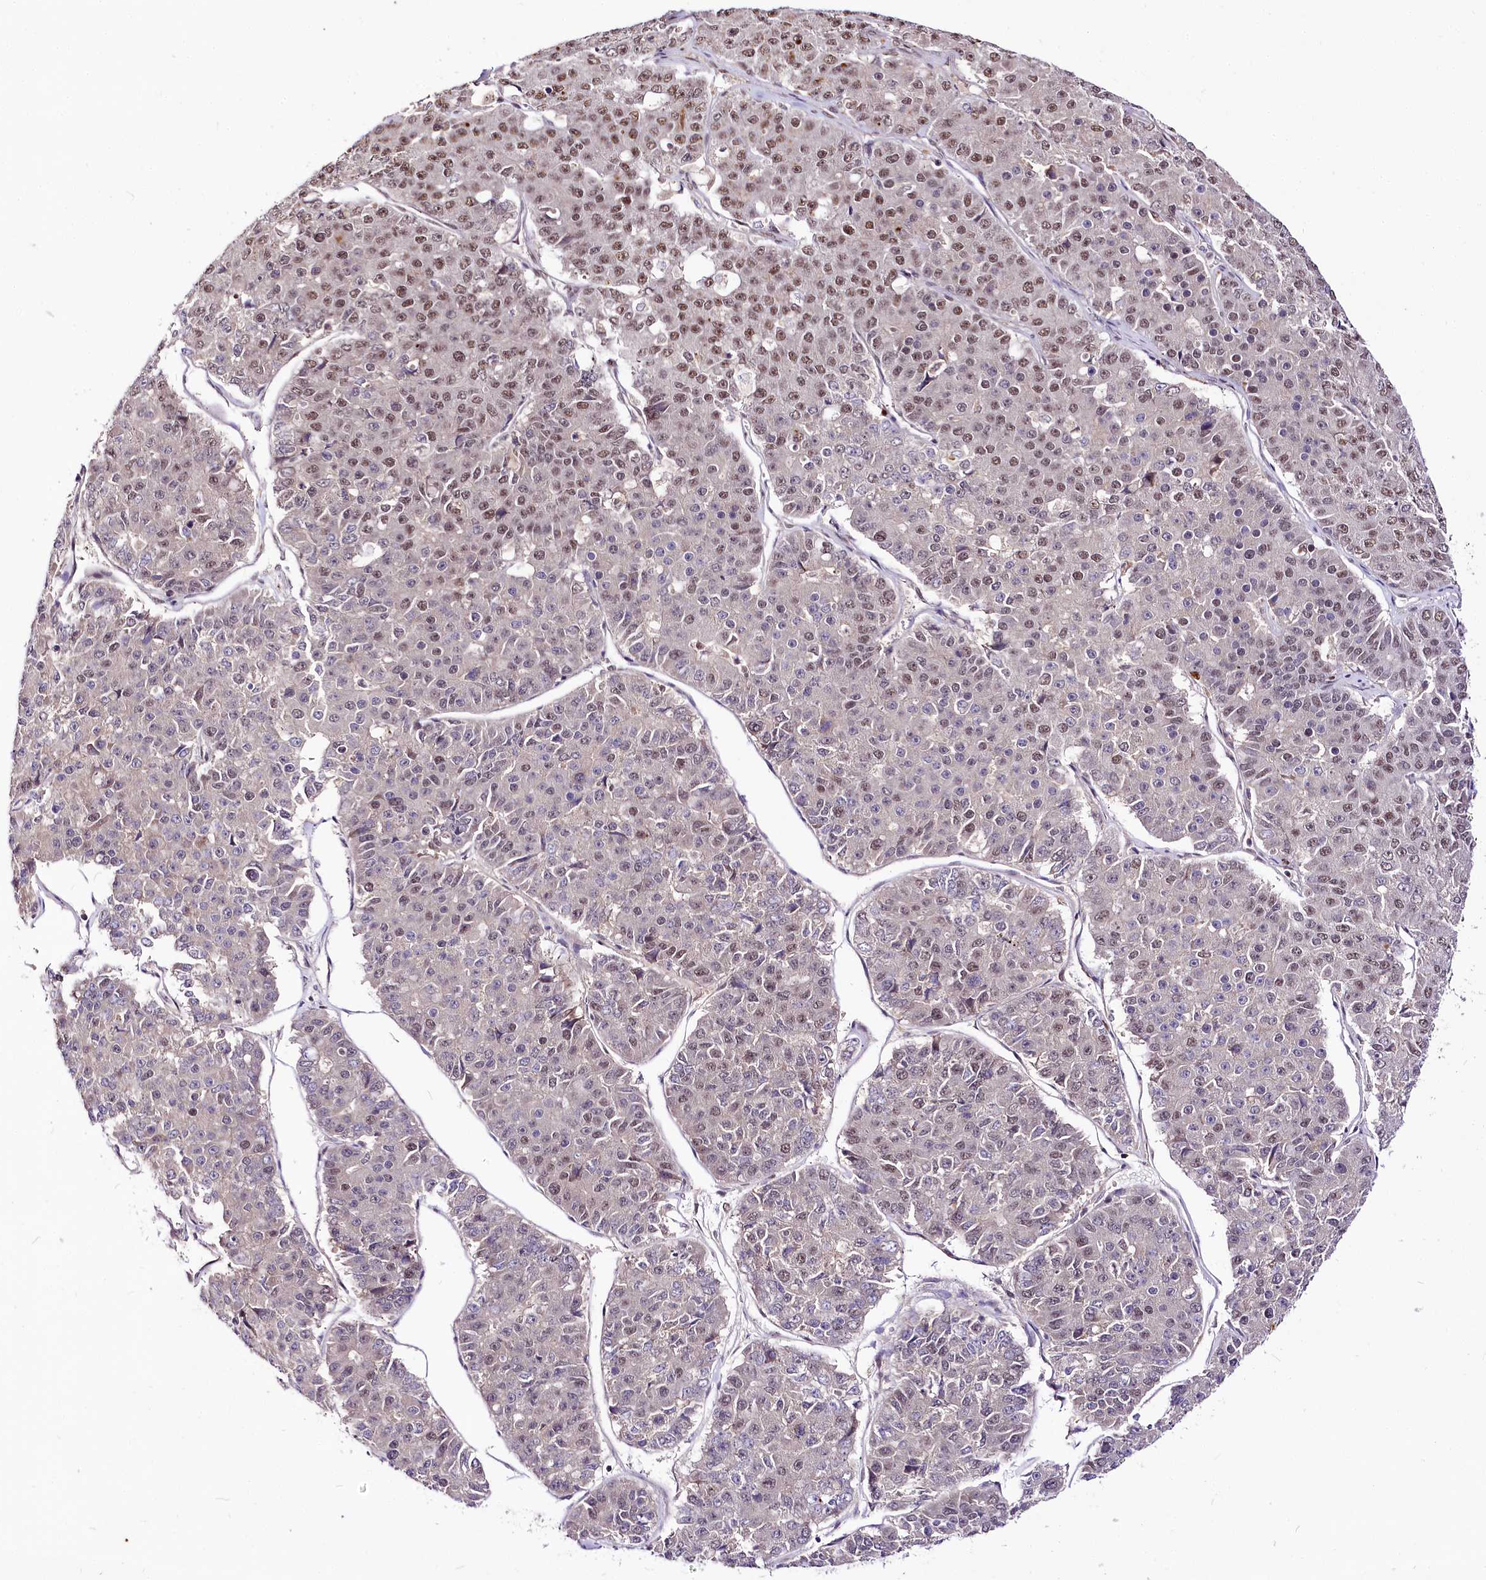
{"staining": {"intensity": "moderate", "quantity": "<25%", "location": "nuclear"}, "tissue": "pancreatic cancer", "cell_type": "Tumor cells", "image_type": "cancer", "snomed": [{"axis": "morphology", "description": "Adenocarcinoma, NOS"}, {"axis": "topography", "description": "Pancreas"}], "caption": "A brown stain labels moderate nuclear staining of a protein in human adenocarcinoma (pancreatic) tumor cells.", "gene": "POLA2", "patient": {"sex": "male", "age": 50}}